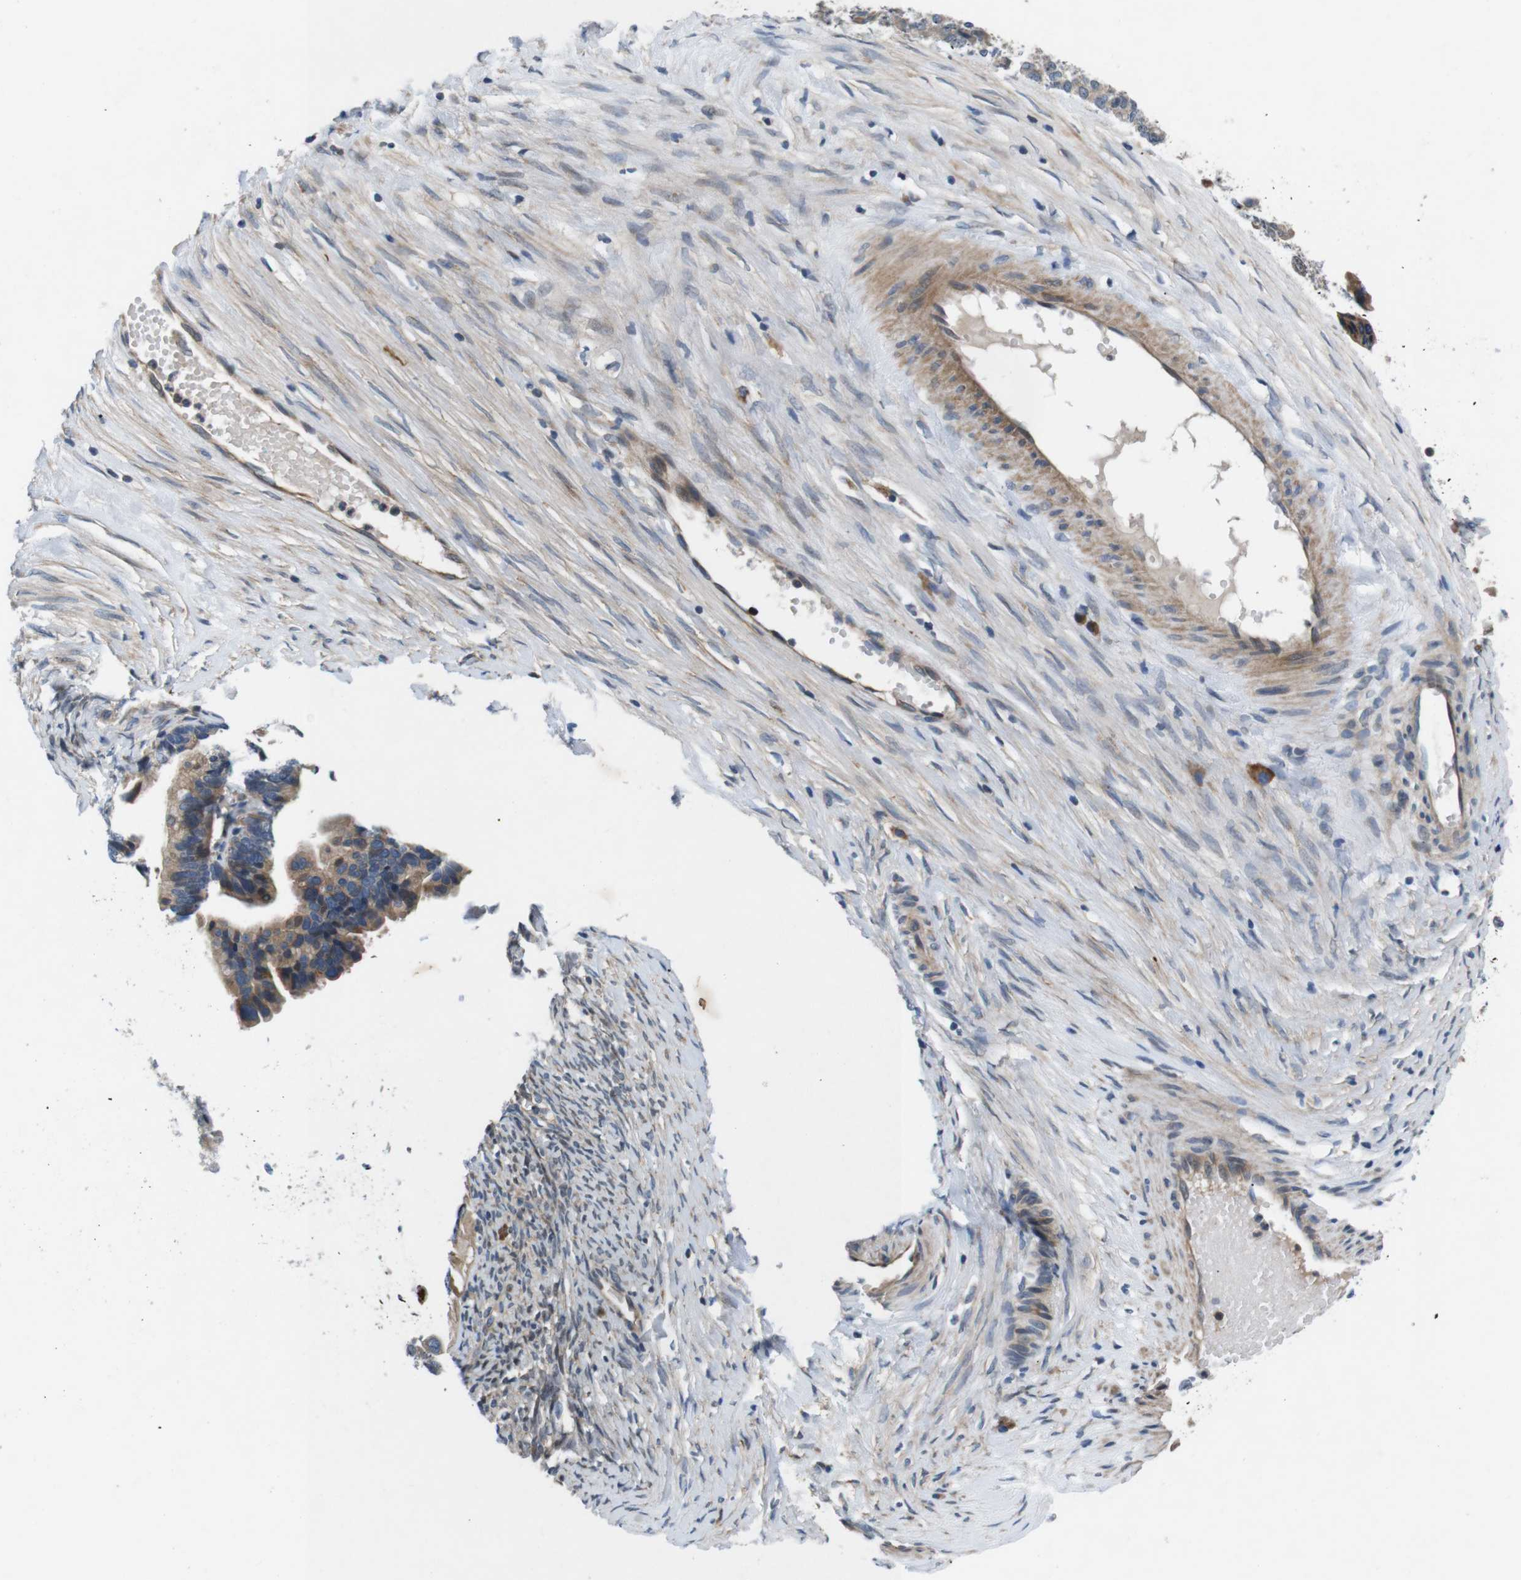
{"staining": {"intensity": "moderate", "quantity": ">75%", "location": "cytoplasmic/membranous"}, "tissue": "ovarian cancer", "cell_type": "Tumor cells", "image_type": "cancer", "snomed": [{"axis": "morphology", "description": "Cystadenocarcinoma, serous, NOS"}, {"axis": "topography", "description": "Ovary"}], "caption": "Tumor cells exhibit medium levels of moderate cytoplasmic/membranous staining in about >75% of cells in serous cystadenocarcinoma (ovarian).", "gene": "JAK1", "patient": {"sex": "female", "age": 56}}